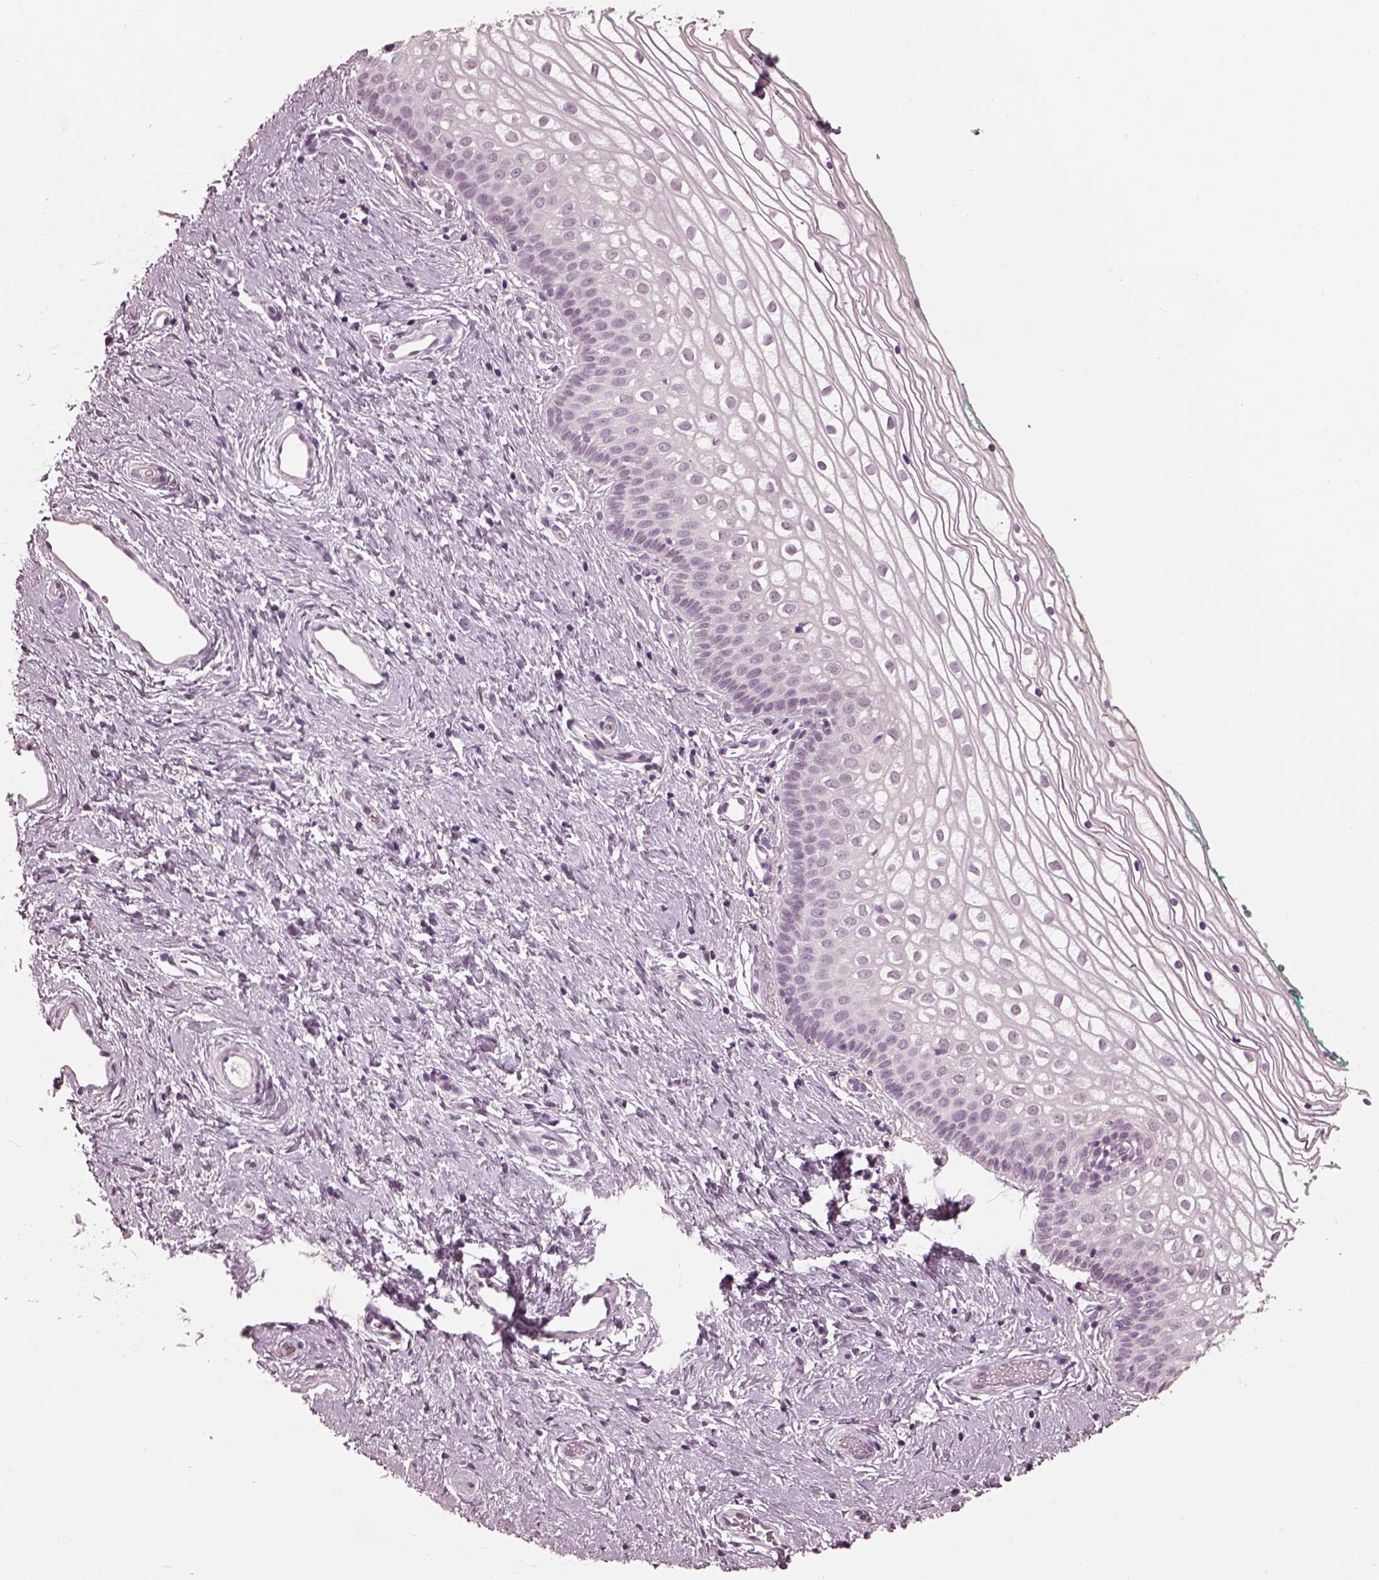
{"staining": {"intensity": "negative", "quantity": "none", "location": "none"}, "tissue": "vagina", "cell_type": "Squamous epithelial cells", "image_type": "normal", "snomed": [{"axis": "morphology", "description": "Normal tissue, NOS"}, {"axis": "topography", "description": "Vagina"}], "caption": "This micrograph is of benign vagina stained with immunohistochemistry (IHC) to label a protein in brown with the nuclei are counter-stained blue. There is no positivity in squamous epithelial cells. (Brightfield microscopy of DAB immunohistochemistry at high magnification).", "gene": "TSKS", "patient": {"sex": "female", "age": 36}}